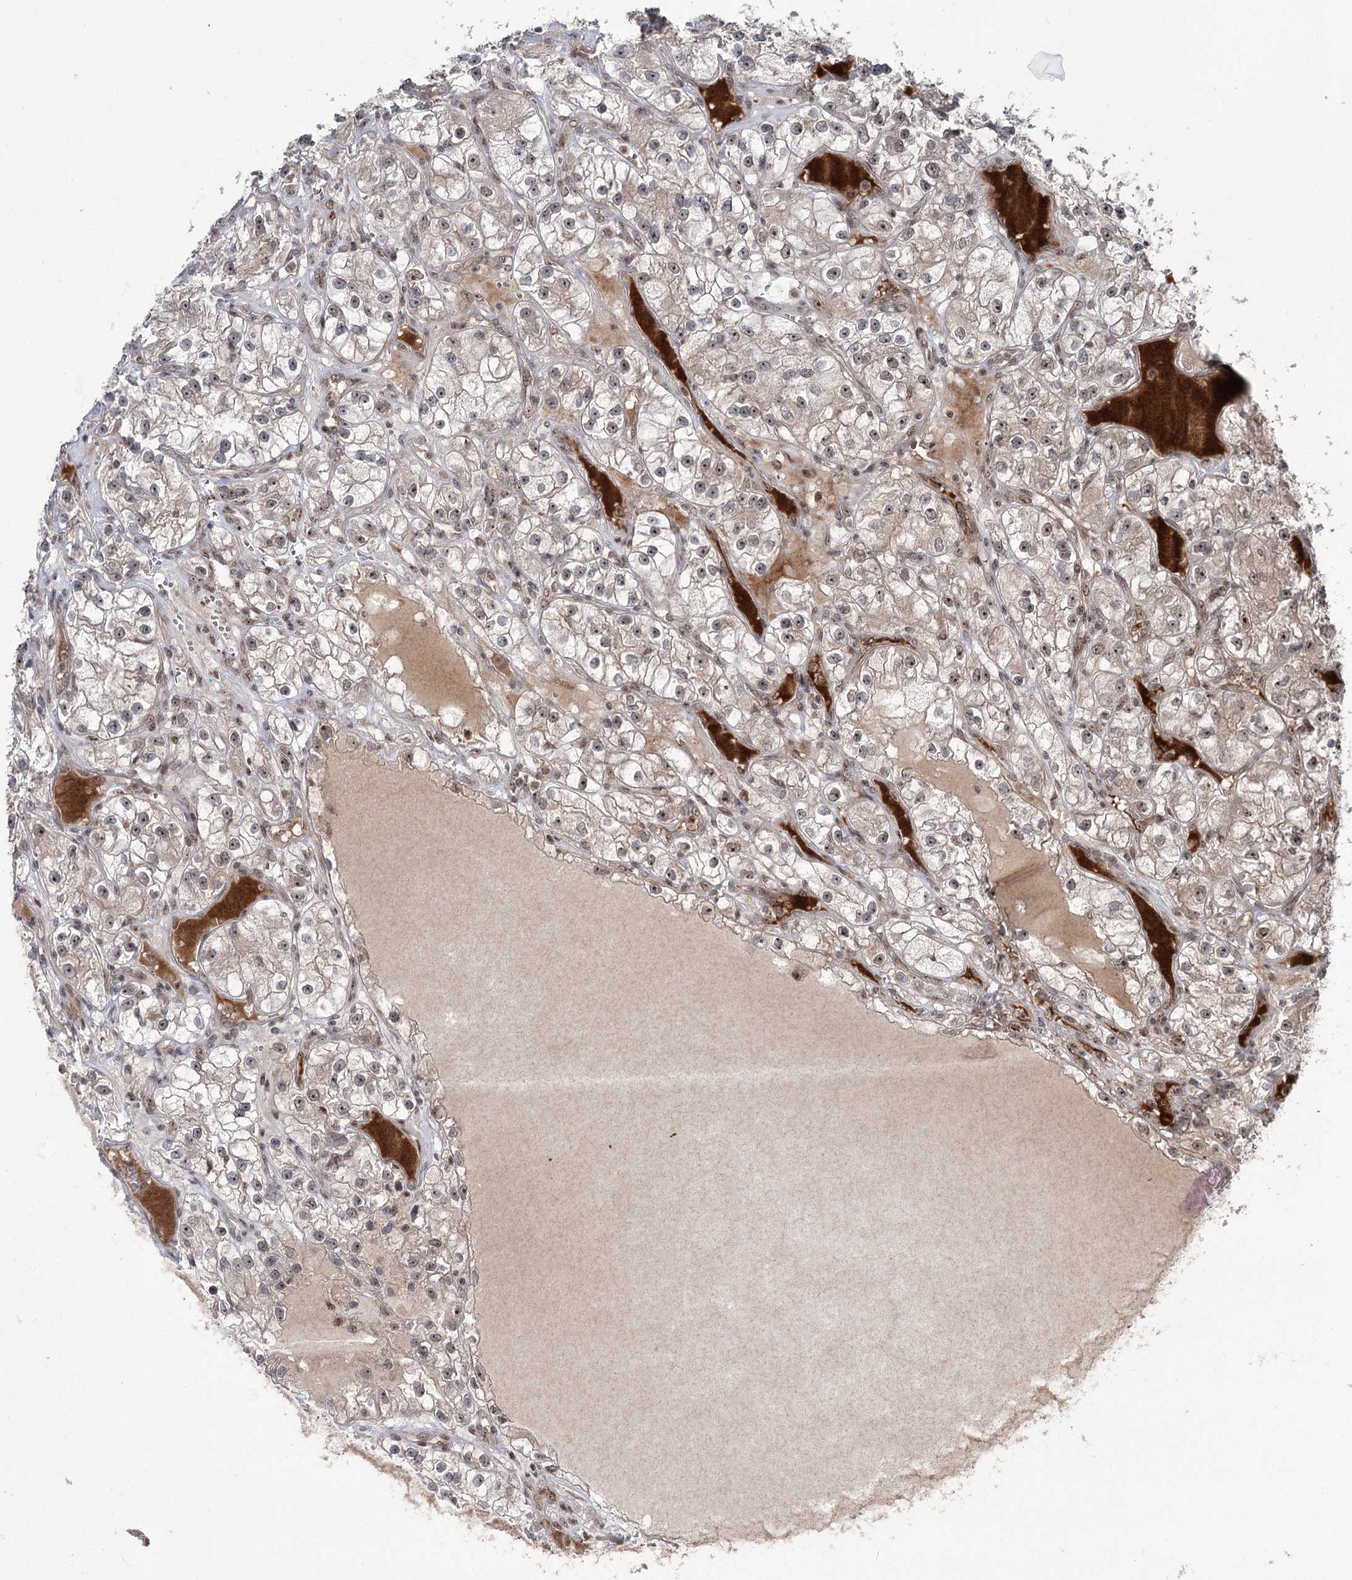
{"staining": {"intensity": "moderate", "quantity": "25%-75%", "location": "nuclear"}, "tissue": "renal cancer", "cell_type": "Tumor cells", "image_type": "cancer", "snomed": [{"axis": "morphology", "description": "Adenocarcinoma, NOS"}, {"axis": "topography", "description": "Kidney"}], "caption": "Protein expression analysis of human adenocarcinoma (renal) reveals moderate nuclear staining in about 25%-75% of tumor cells. The protein is stained brown, and the nuclei are stained in blue (DAB (3,3'-diaminobenzidine) IHC with brightfield microscopy, high magnification).", "gene": "ERCC3", "patient": {"sex": "female", "age": 57}}